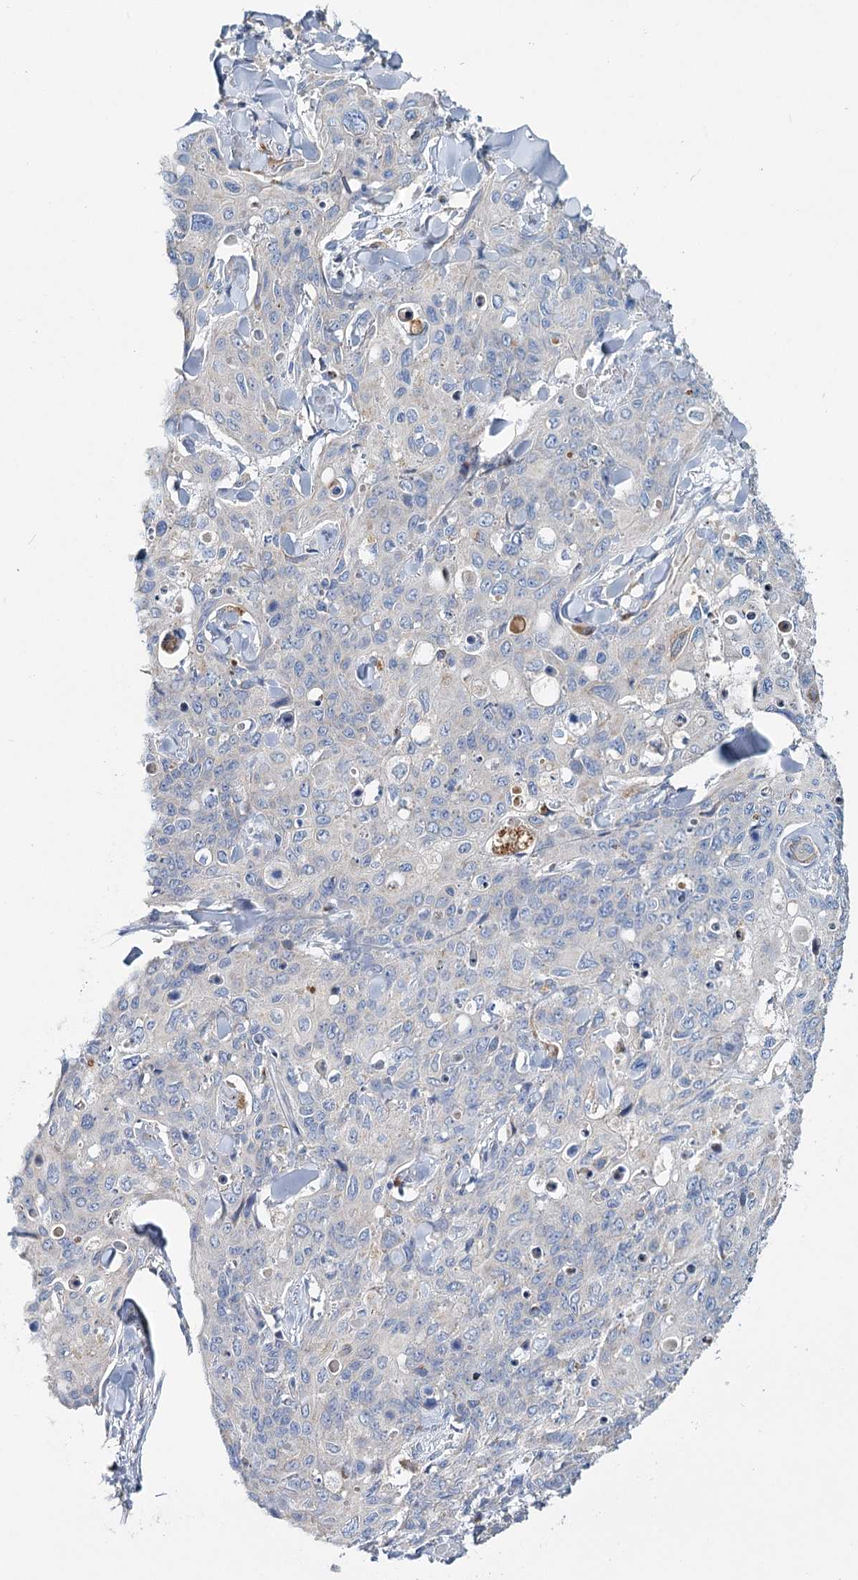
{"staining": {"intensity": "negative", "quantity": "none", "location": "none"}, "tissue": "skin cancer", "cell_type": "Tumor cells", "image_type": "cancer", "snomed": [{"axis": "morphology", "description": "Squamous cell carcinoma, NOS"}, {"axis": "topography", "description": "Skin"}, {"axis": "topography", "description": "Vulva"}], "caption": "IHC photomicrograph of squamous cell carcinoma (skin) stained for a protein (brown), which demonstrates no staining in tumor cells.", "gene": "ANKRD16", "patient": {"sex": "female", "age": 85}}